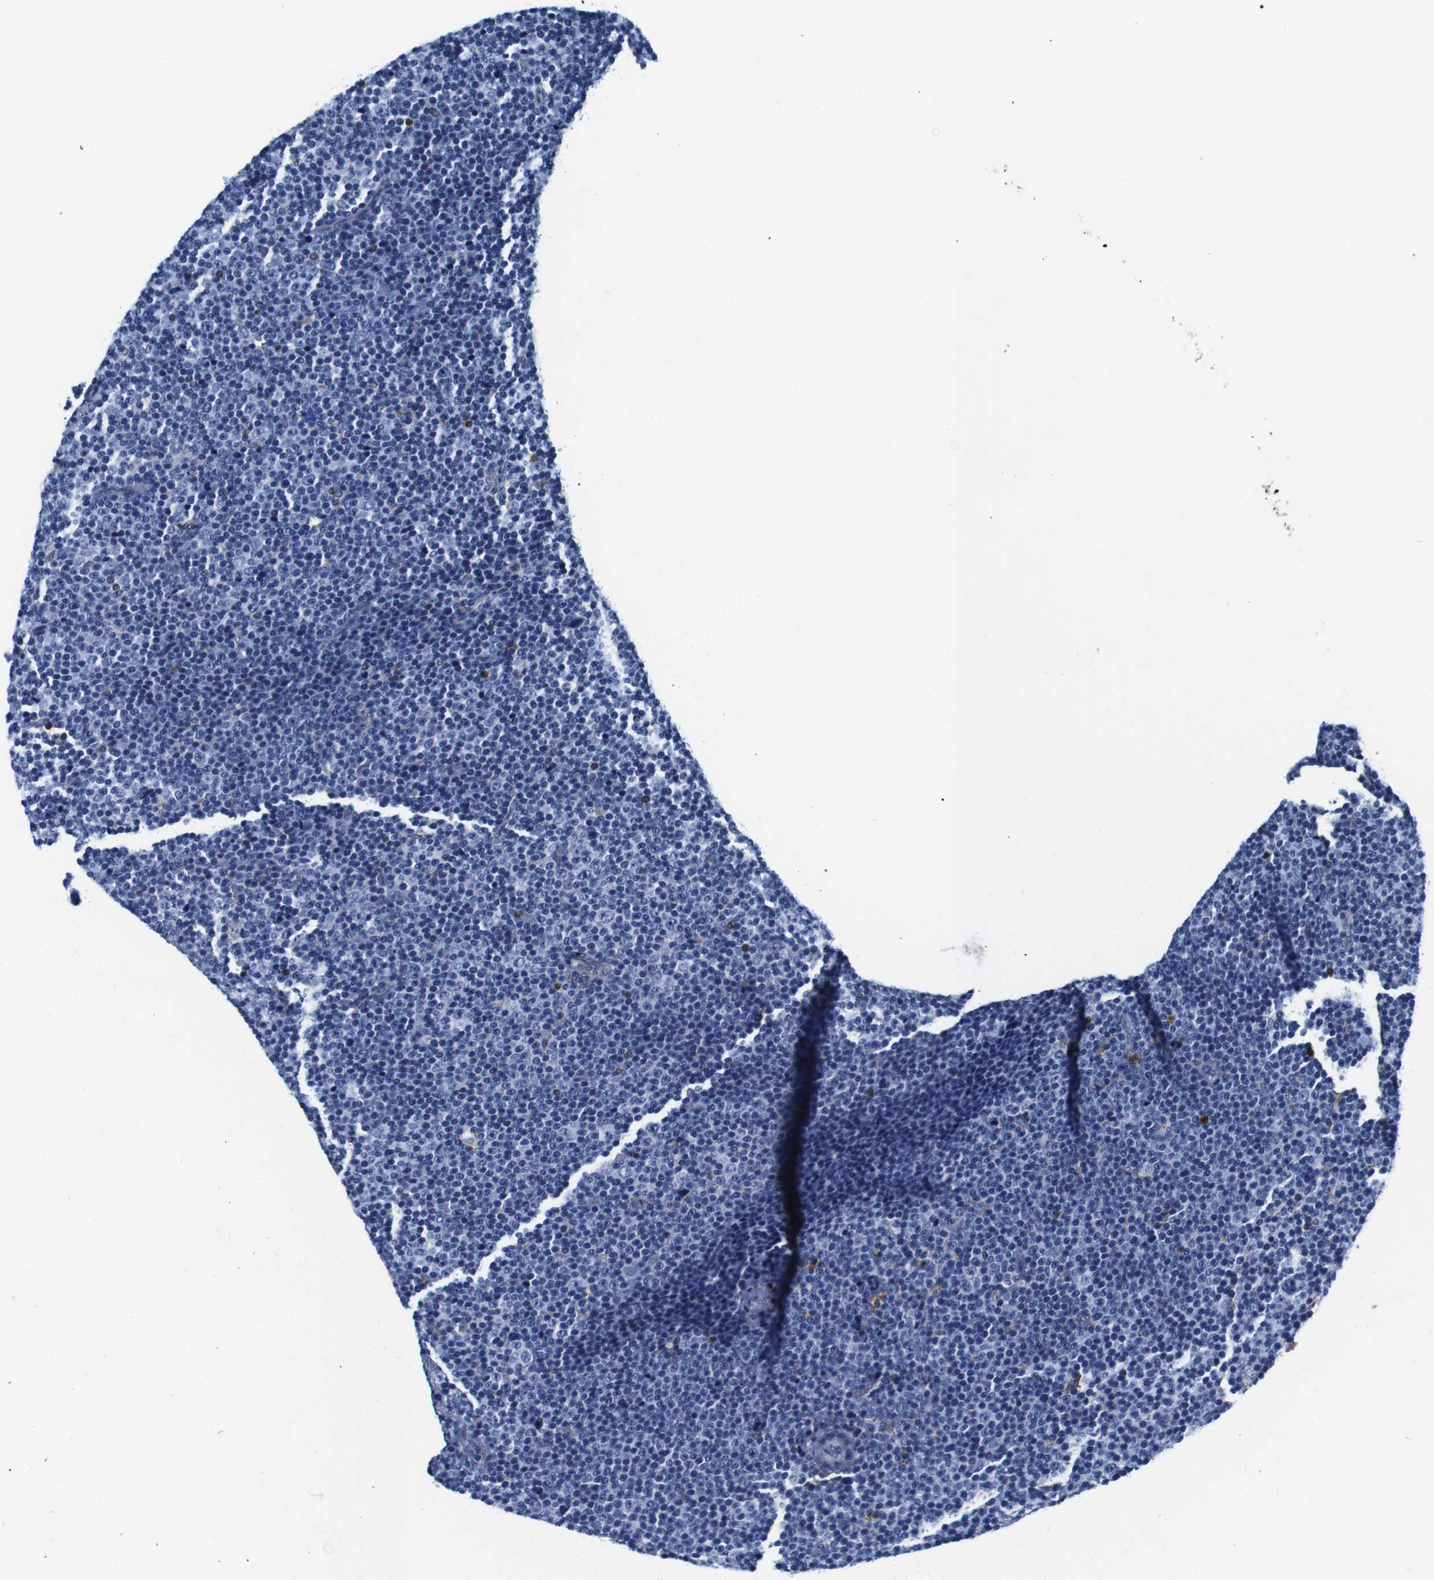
{"staining": {"intensity": "negative", "quantity": "none", "location": "none"}, "tissue": "lymphoma", "cell_type": "Tumor cells", "image_type": "cancer", "snomed": [{"axis": "morphology", "description": "Malignant lymphoma, non-Hodgkin's type, Low grade"}, {"axis": "topography", "description": "Lymph node"}], "caption": "The IHC histopathology image has no significant positivity in tumor cells of lymphoma tissue.", "gene": "ANXA1", "patient": {"sex": "female", "age": 67}}